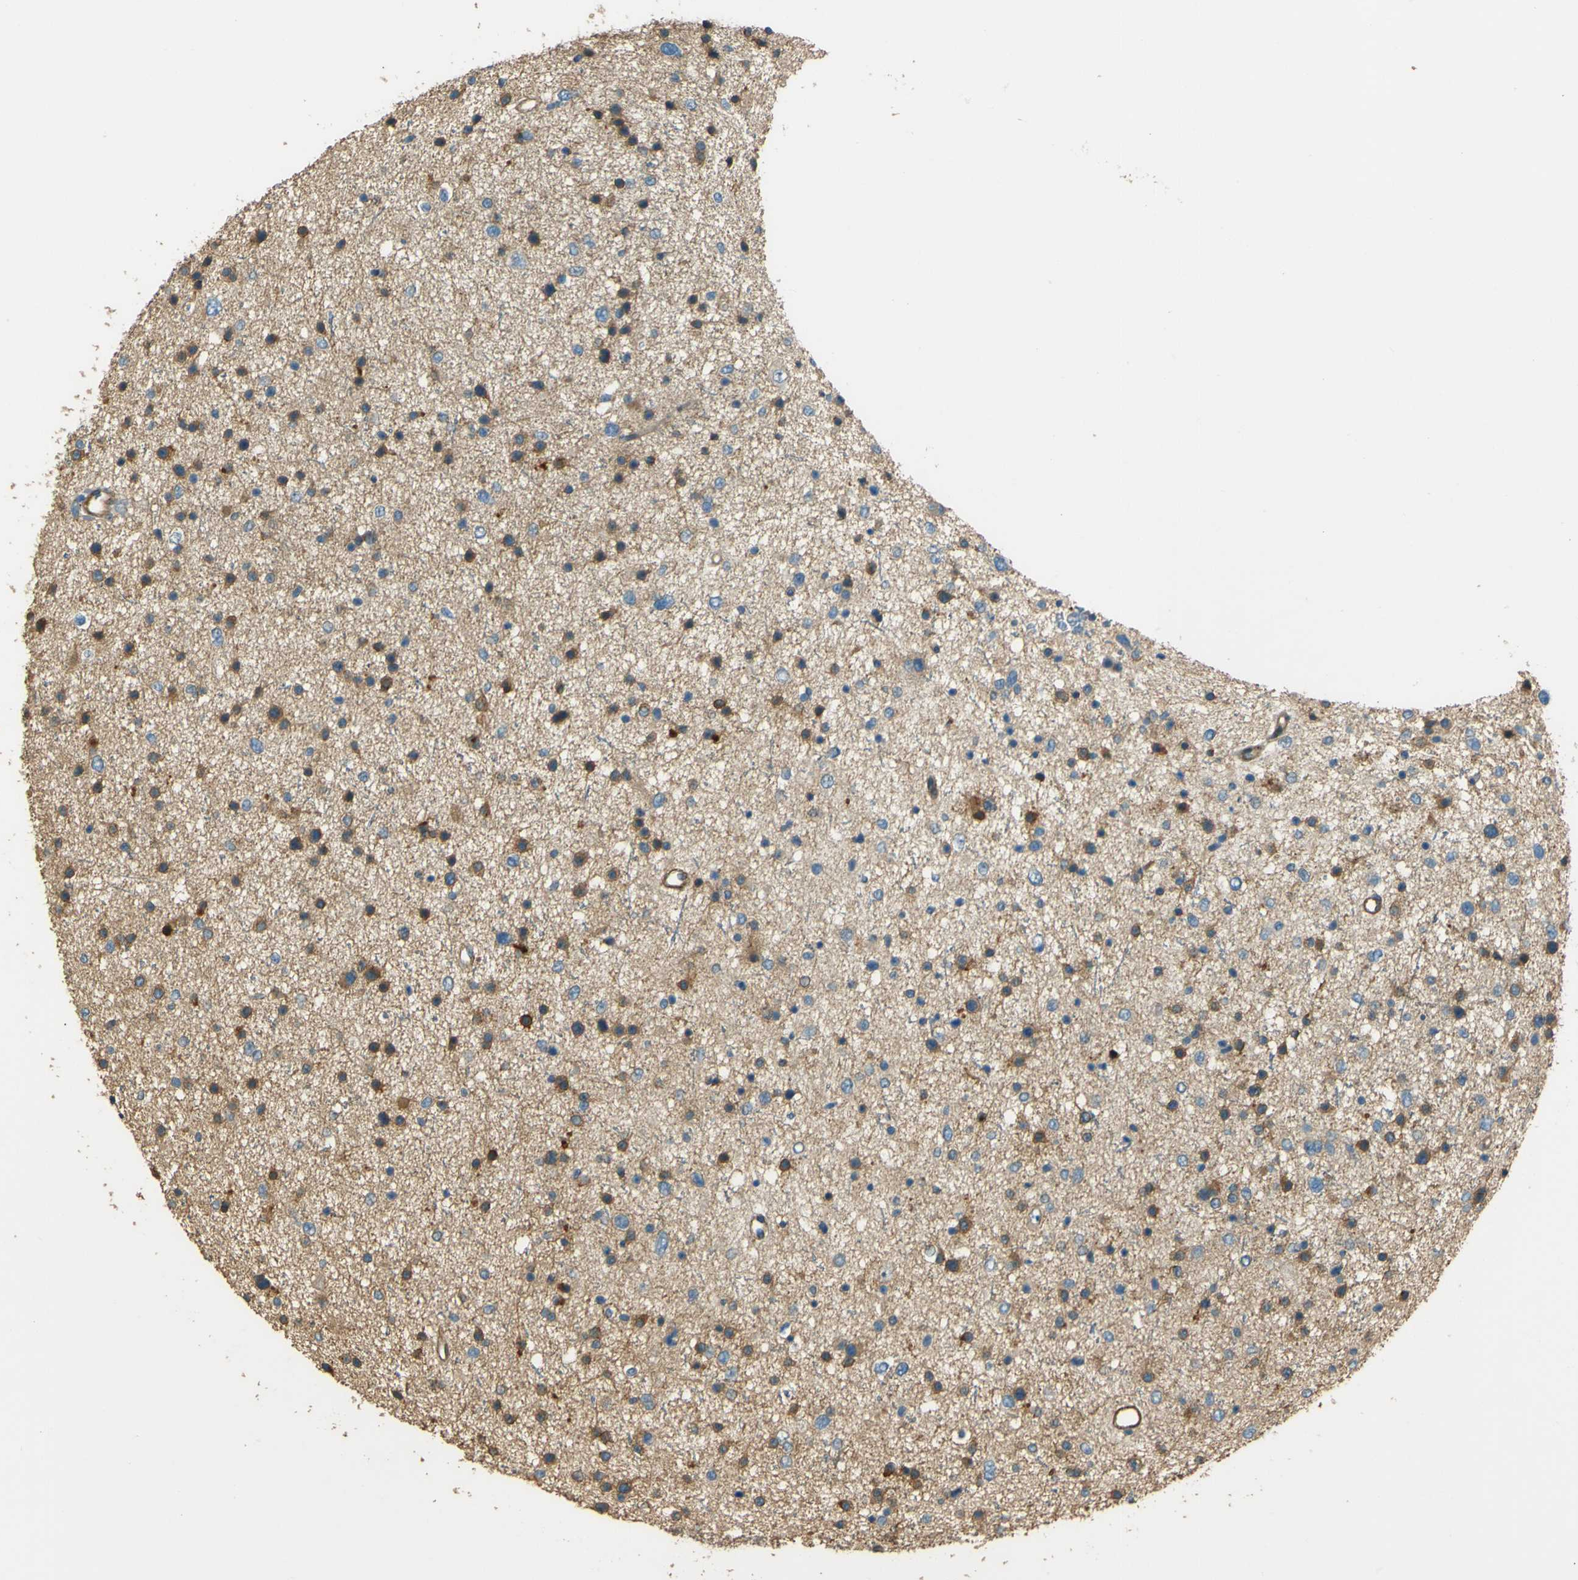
{"staining": {"intensity": "moderate", "quantity": "25%-75%", "location": "cytoplasmic/membranous"}, "tissue": "glioma", "cell_type": "Tumor cells", "image_type": "cancer", "snomed": [{"axis": "morphology", "description": "Glioma, malignant, Low grade"}, {"axis": "topography", "description": "Brain"}], "caption": "DAB (3,3'-diaminobenzidine) immunohistochemical staining of human low-grade glioma (malignant) displays moderate cytoplasmic/membranous protein expression in about 25%-75% of tumor cells.", "gene": "NEXN", "patient": {"sex": "female", "age": 37}}